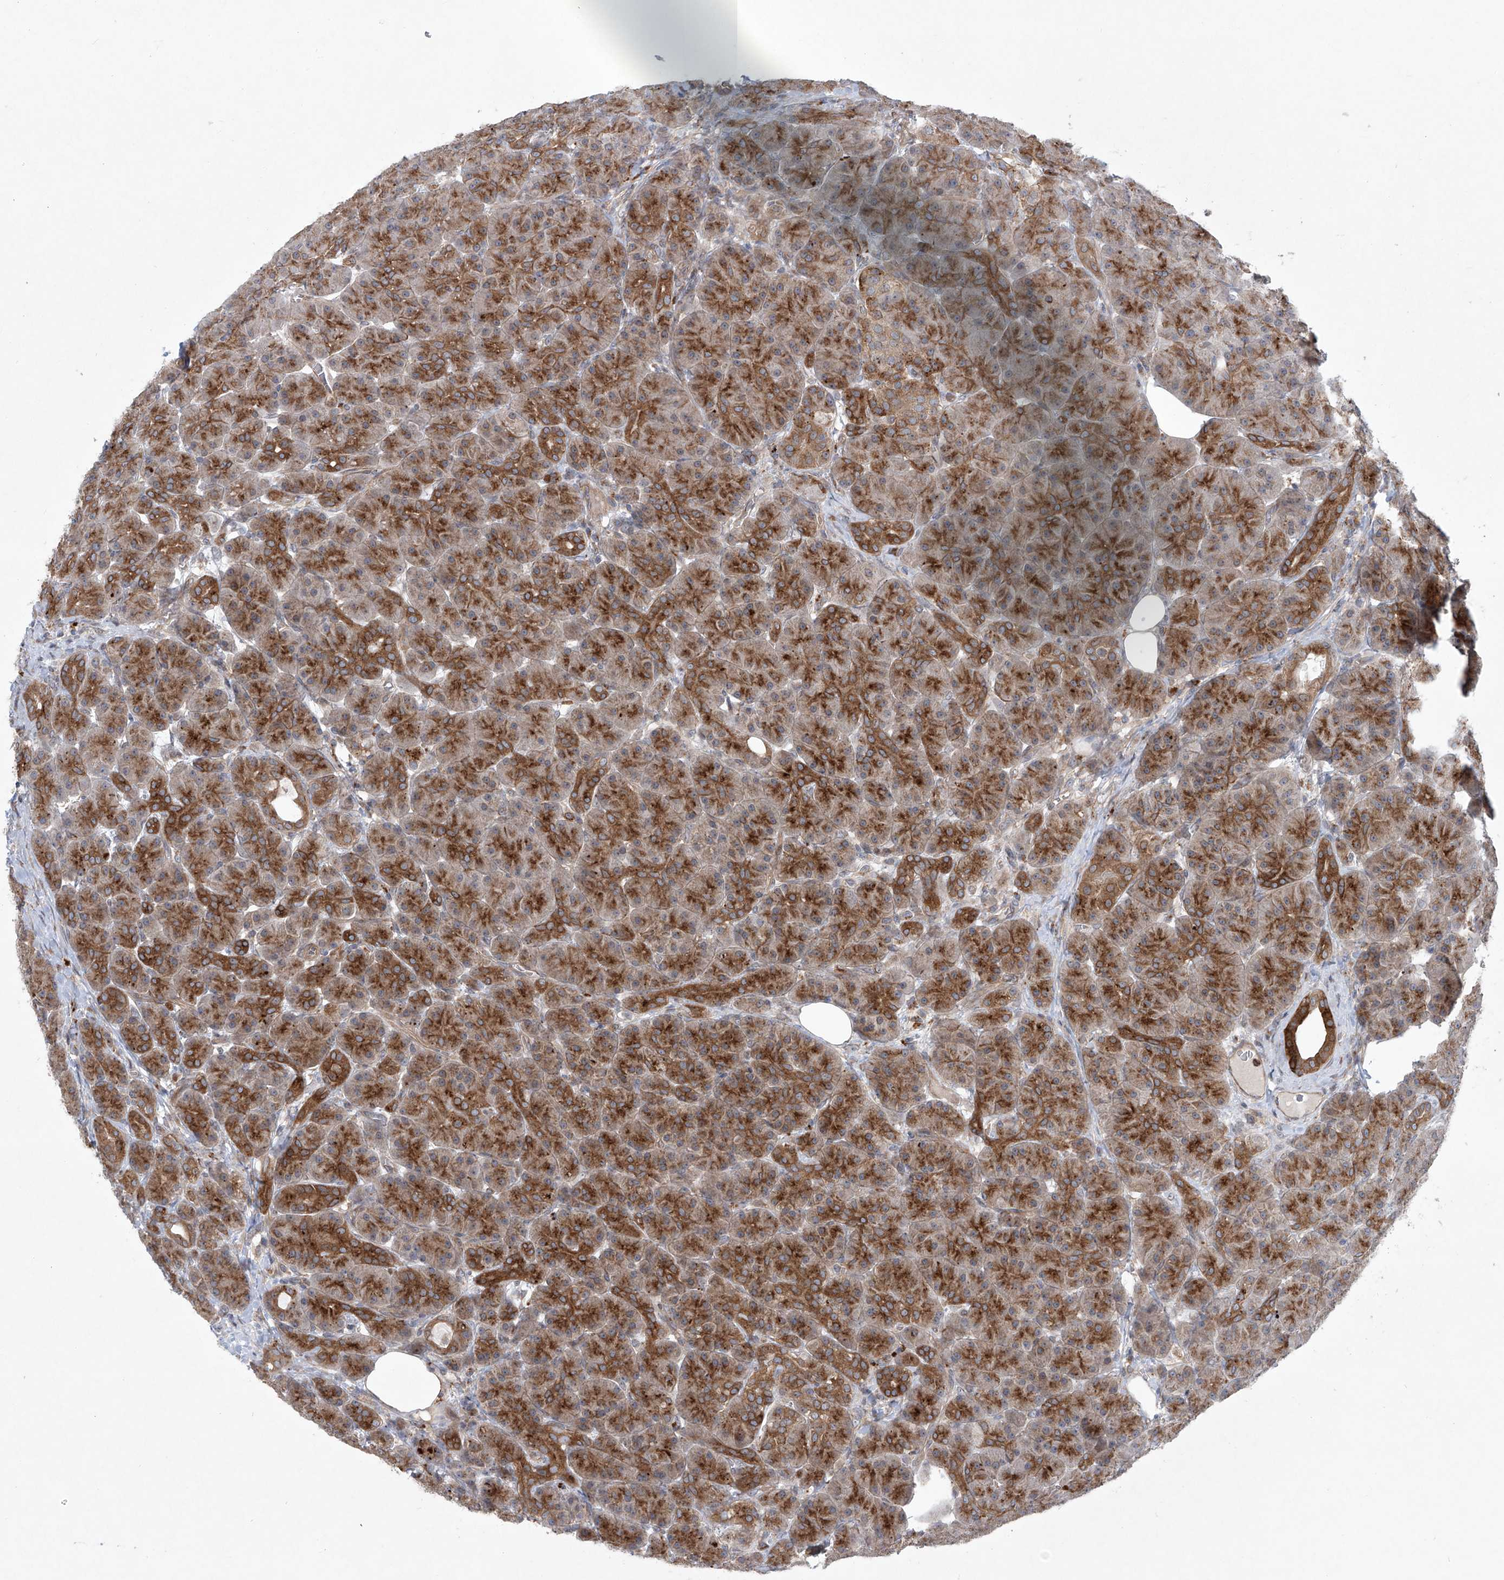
{"staining": {"intensity": "strong", "quantity": "25%-75%", "location": "cytoplasmic/membranous"}, "tissue": "pancreas", "cell_type": "Exocrine glandular cells", "image_type": "normal", "snomed": [{"axis": "morphology", "description": "Normal tissue, NOS"}, {"axis": "topography", "description": "Pancreas"}], "caption": "High-magnification brightfield microscopy of normal pancreas stained with DAB (3,3'-diaminobenzidine) (brown) and counterstained with hematoxylin (blue). exocrine glandular cells exhibit strong cytoplasmic/membranous expression is present in about25%-75% of cells.", "gene": "KLC4", "patient": {"sex": "male", "age": 63}}